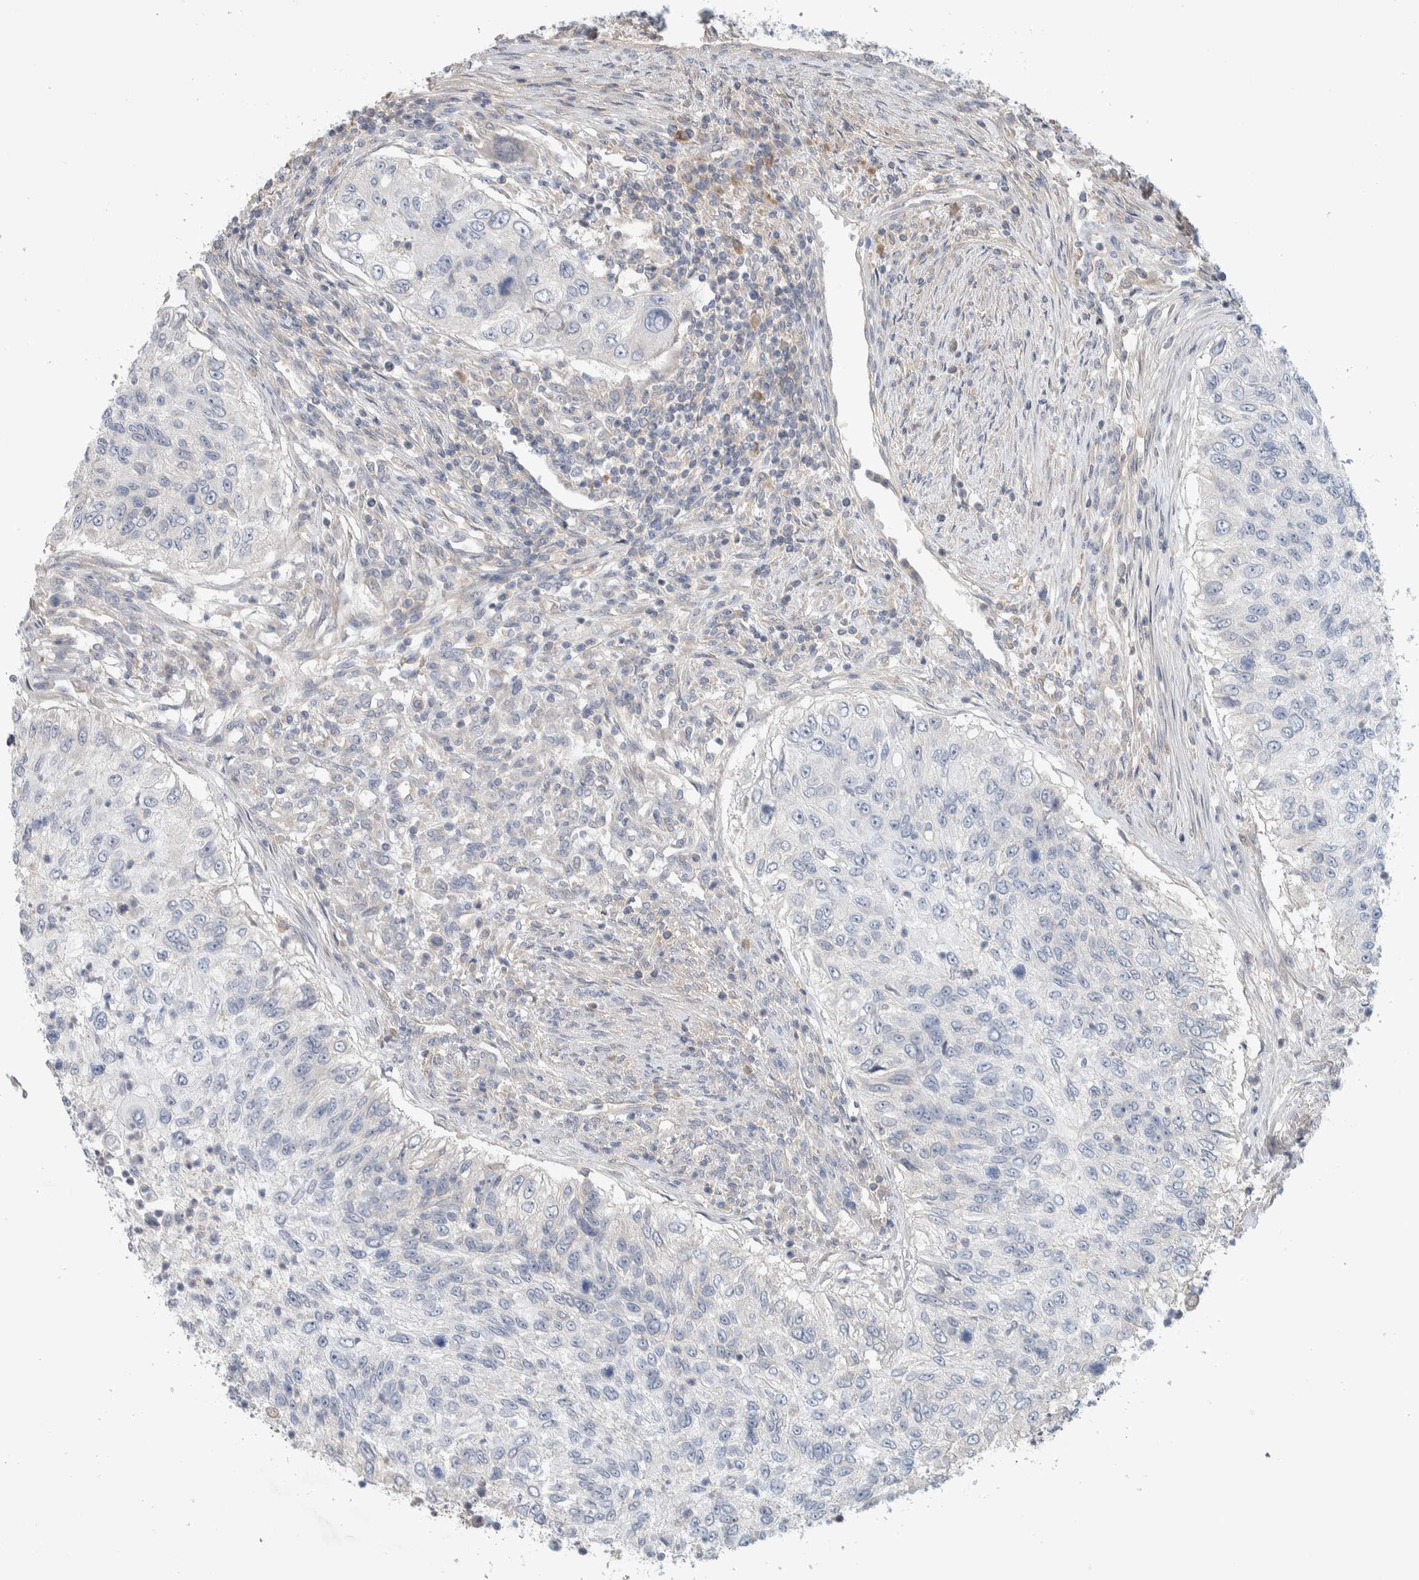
{"staining": {"intensity": "negative", "quantity": "none", "location": "none"}, "tissue": "urothelial cancer", "cell_type": "Tumor cells", "image_type": "cancer", "snomed": [{"axis": "morphology", "description": "Urothelial carcinoma, High grade"}, {"axis": "topography", "description": "Urinary bladder"}], "caption": "A histopathology image of urothelial cancer stained for a protein displays no brown staining in tumor cells.", "gene": "DEPTOR", "patient": {"sex": "female", "age": 60}}